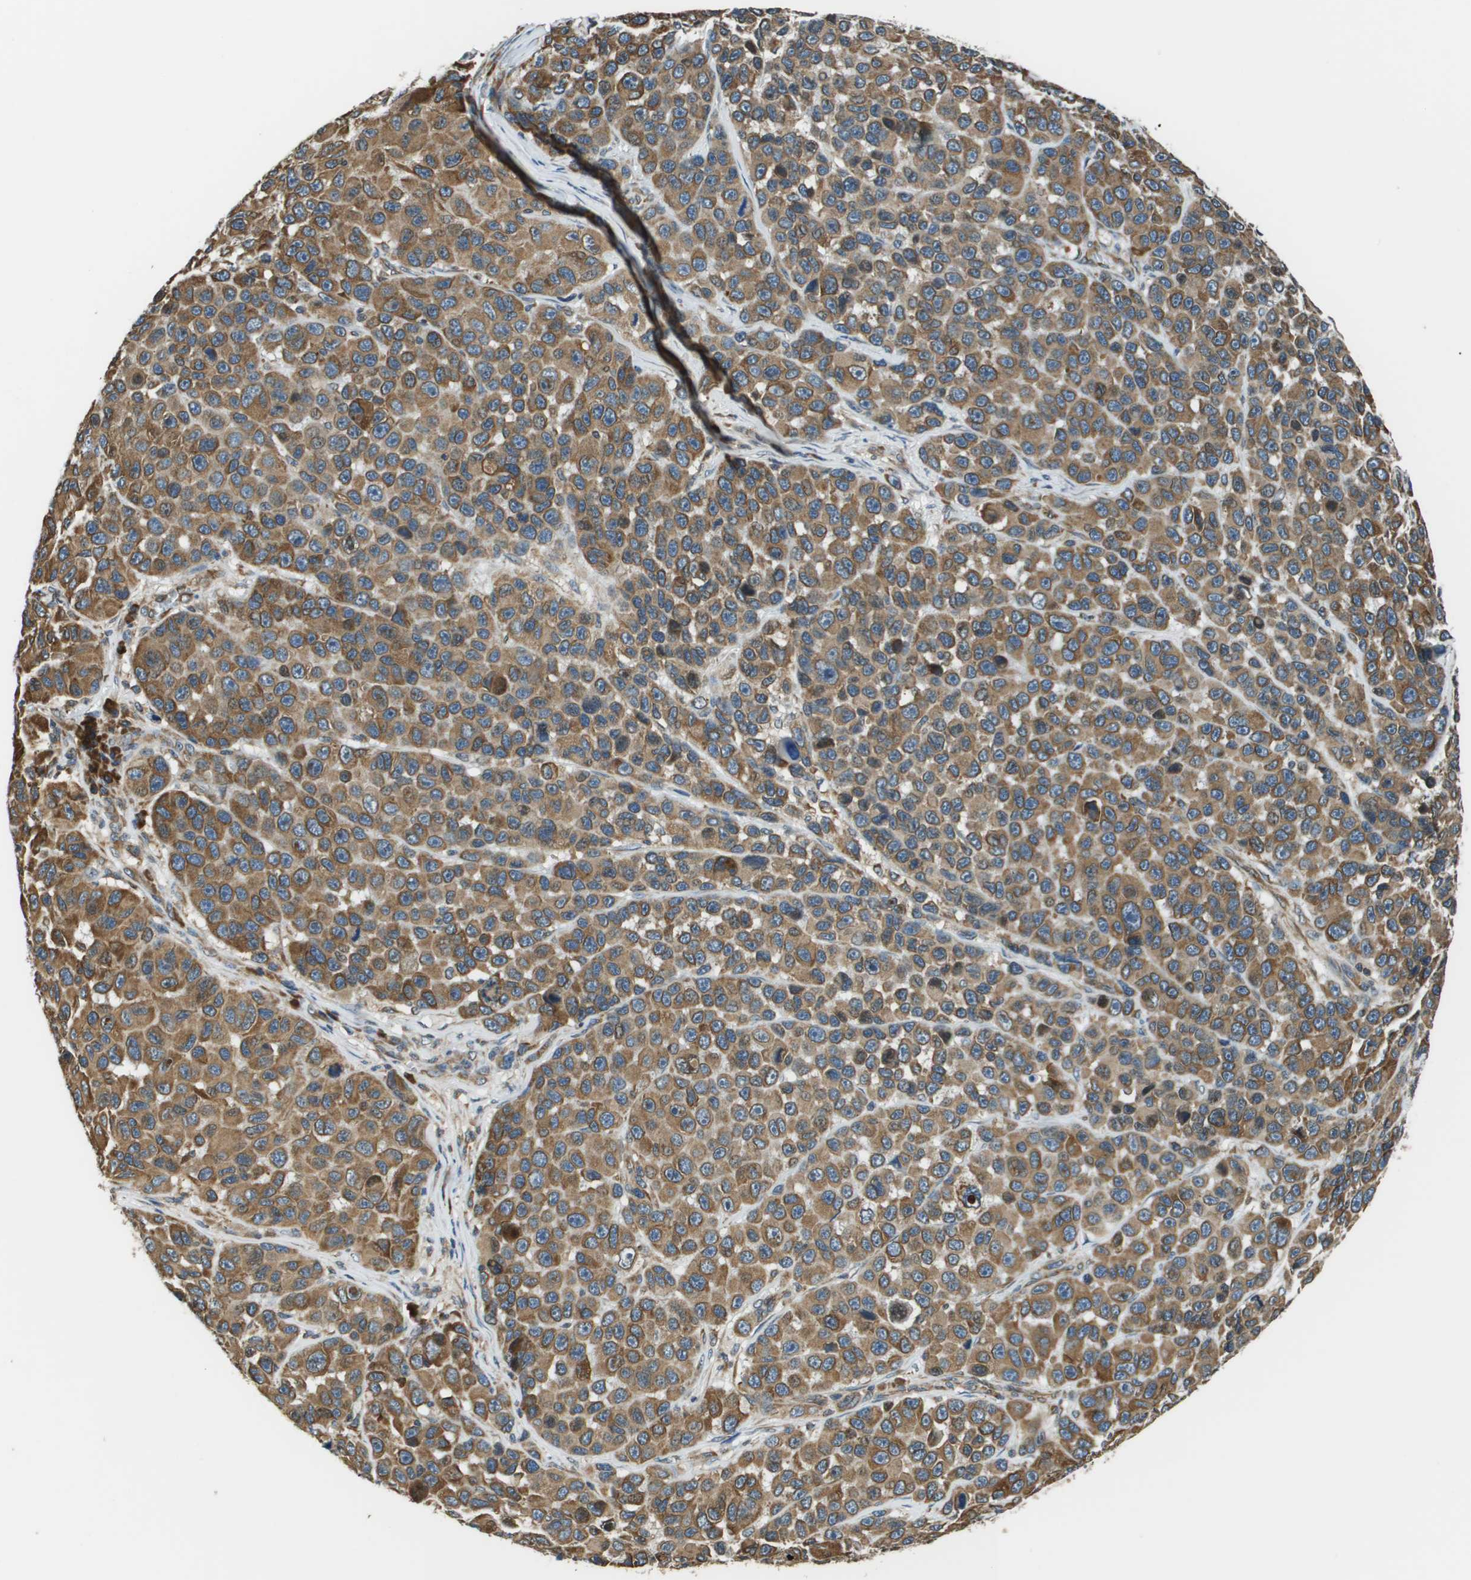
{"staining": {"intensity": "moderate", "quantity": ">75%", "location": "cytoplasmic/membranous"}, "tissue": "melanoma", "cell_type": "Tumor cells", "image_type": "cancer", "snomed": [{"axis": "morphology", "description": "Malignant melanoma, NOS"}, {"axis": "topography", "description": "Skin"}], "caption": "Protein expression analysis of human malignant melanoma reveals moderate cytoplasmic/membranous expression in approximately >75% of tumor cells. Immunohistochemistry (ihc) stains the protein in brown and the nuclei are stained blue.", "gene": "SEC62", "patient": {"sex": "male", "age": 53}}